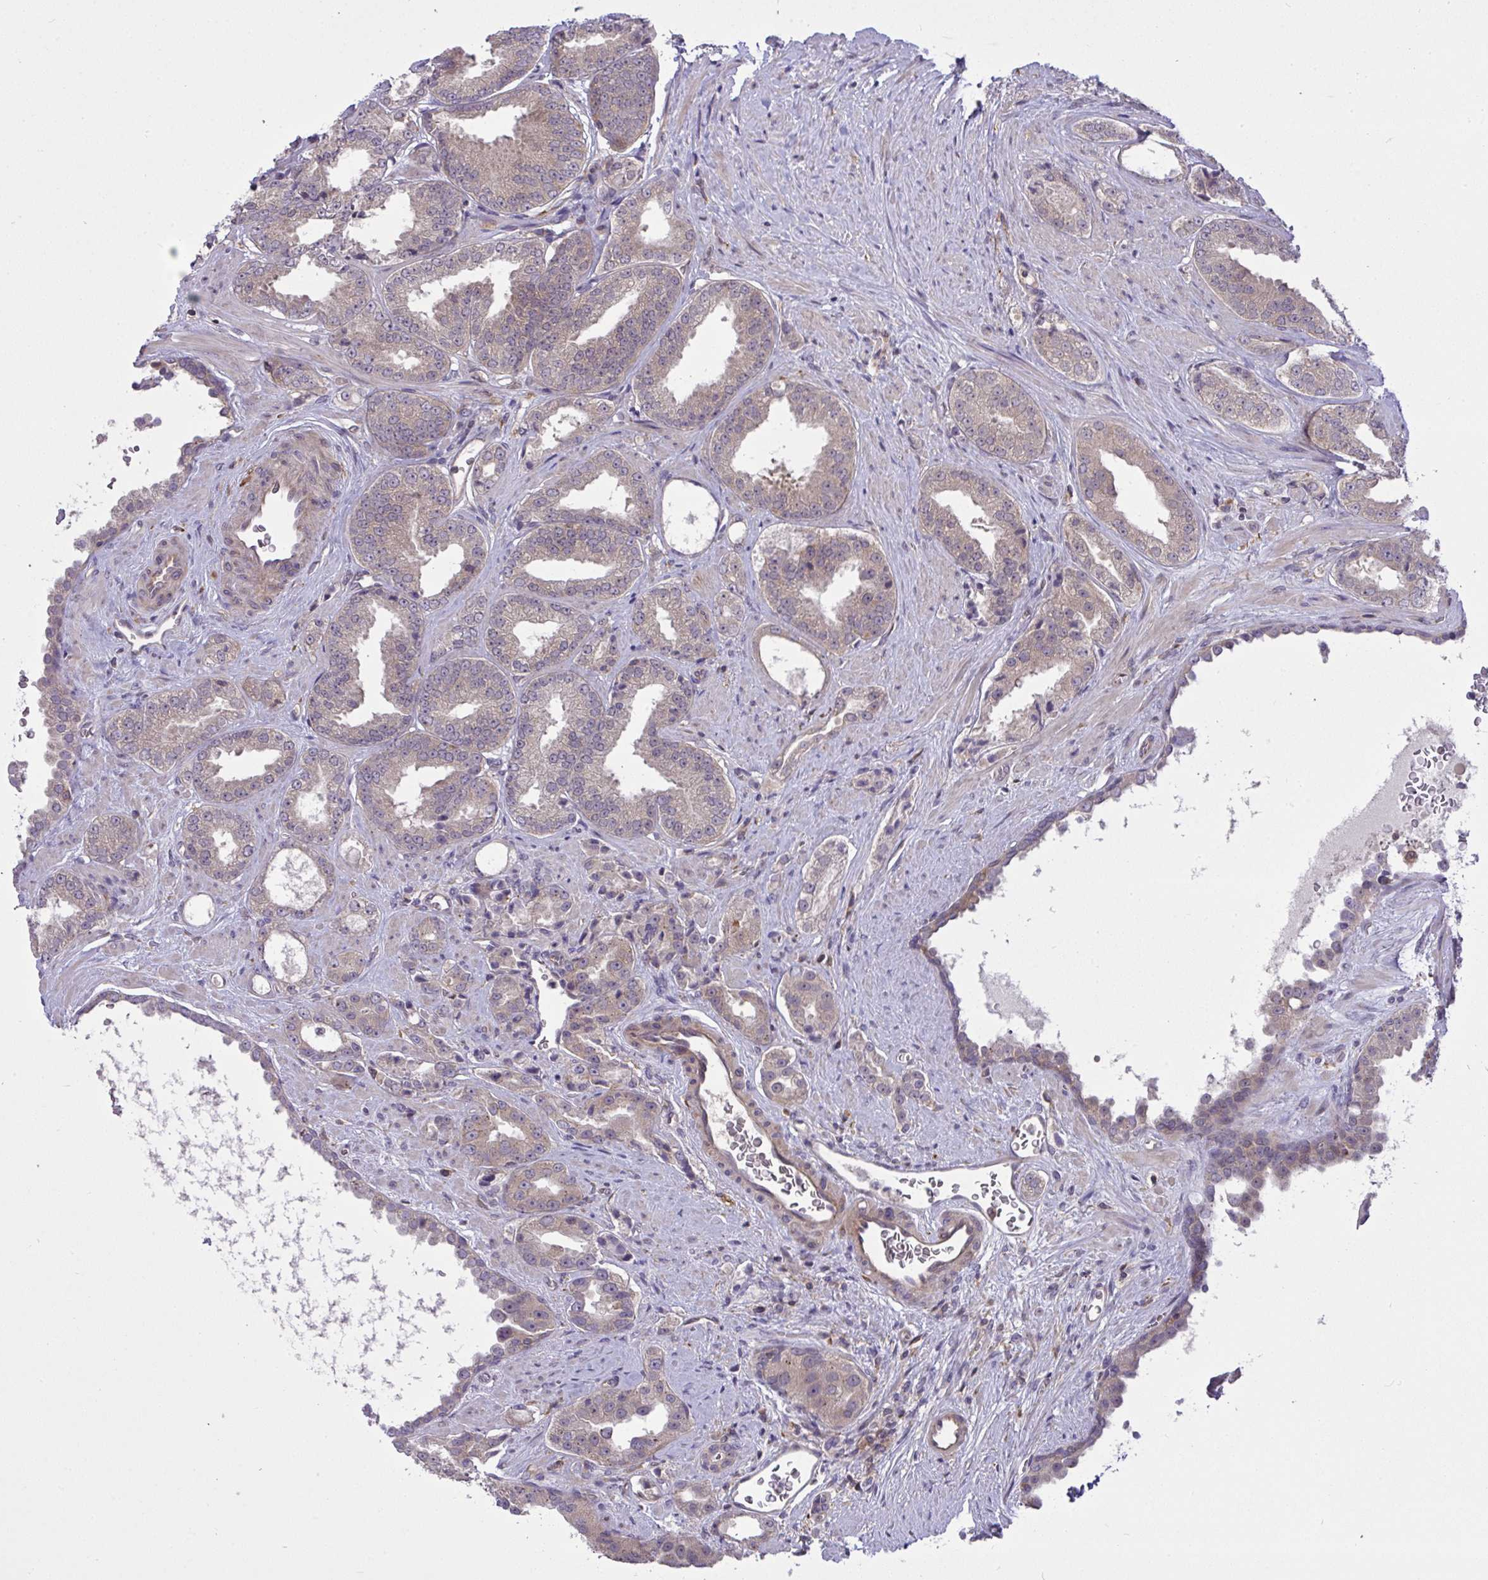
{"staining": {"intensity": "weak", "quantity": ">75%", "location": "cytoplasmic/membranous"}, "tissue": "prostate cancer", "cell_type": "Tumor cells", "image_type": "cancer", "snomed": [{"axis": "morphology", "description": "Adenocarcinoma, Low grade"}, {"axis": "topography", "description": "Prostate"}], "caption": "The photomicrograph exhibits staining of prostate cancer (adenocarcinoma (low-grade)), revealing weak cytoplasmic/membranous protein positivity (brown color) within tumor cells.", "gene": "SLC9A6", "patient": {"sex": "male", "age": 67}}